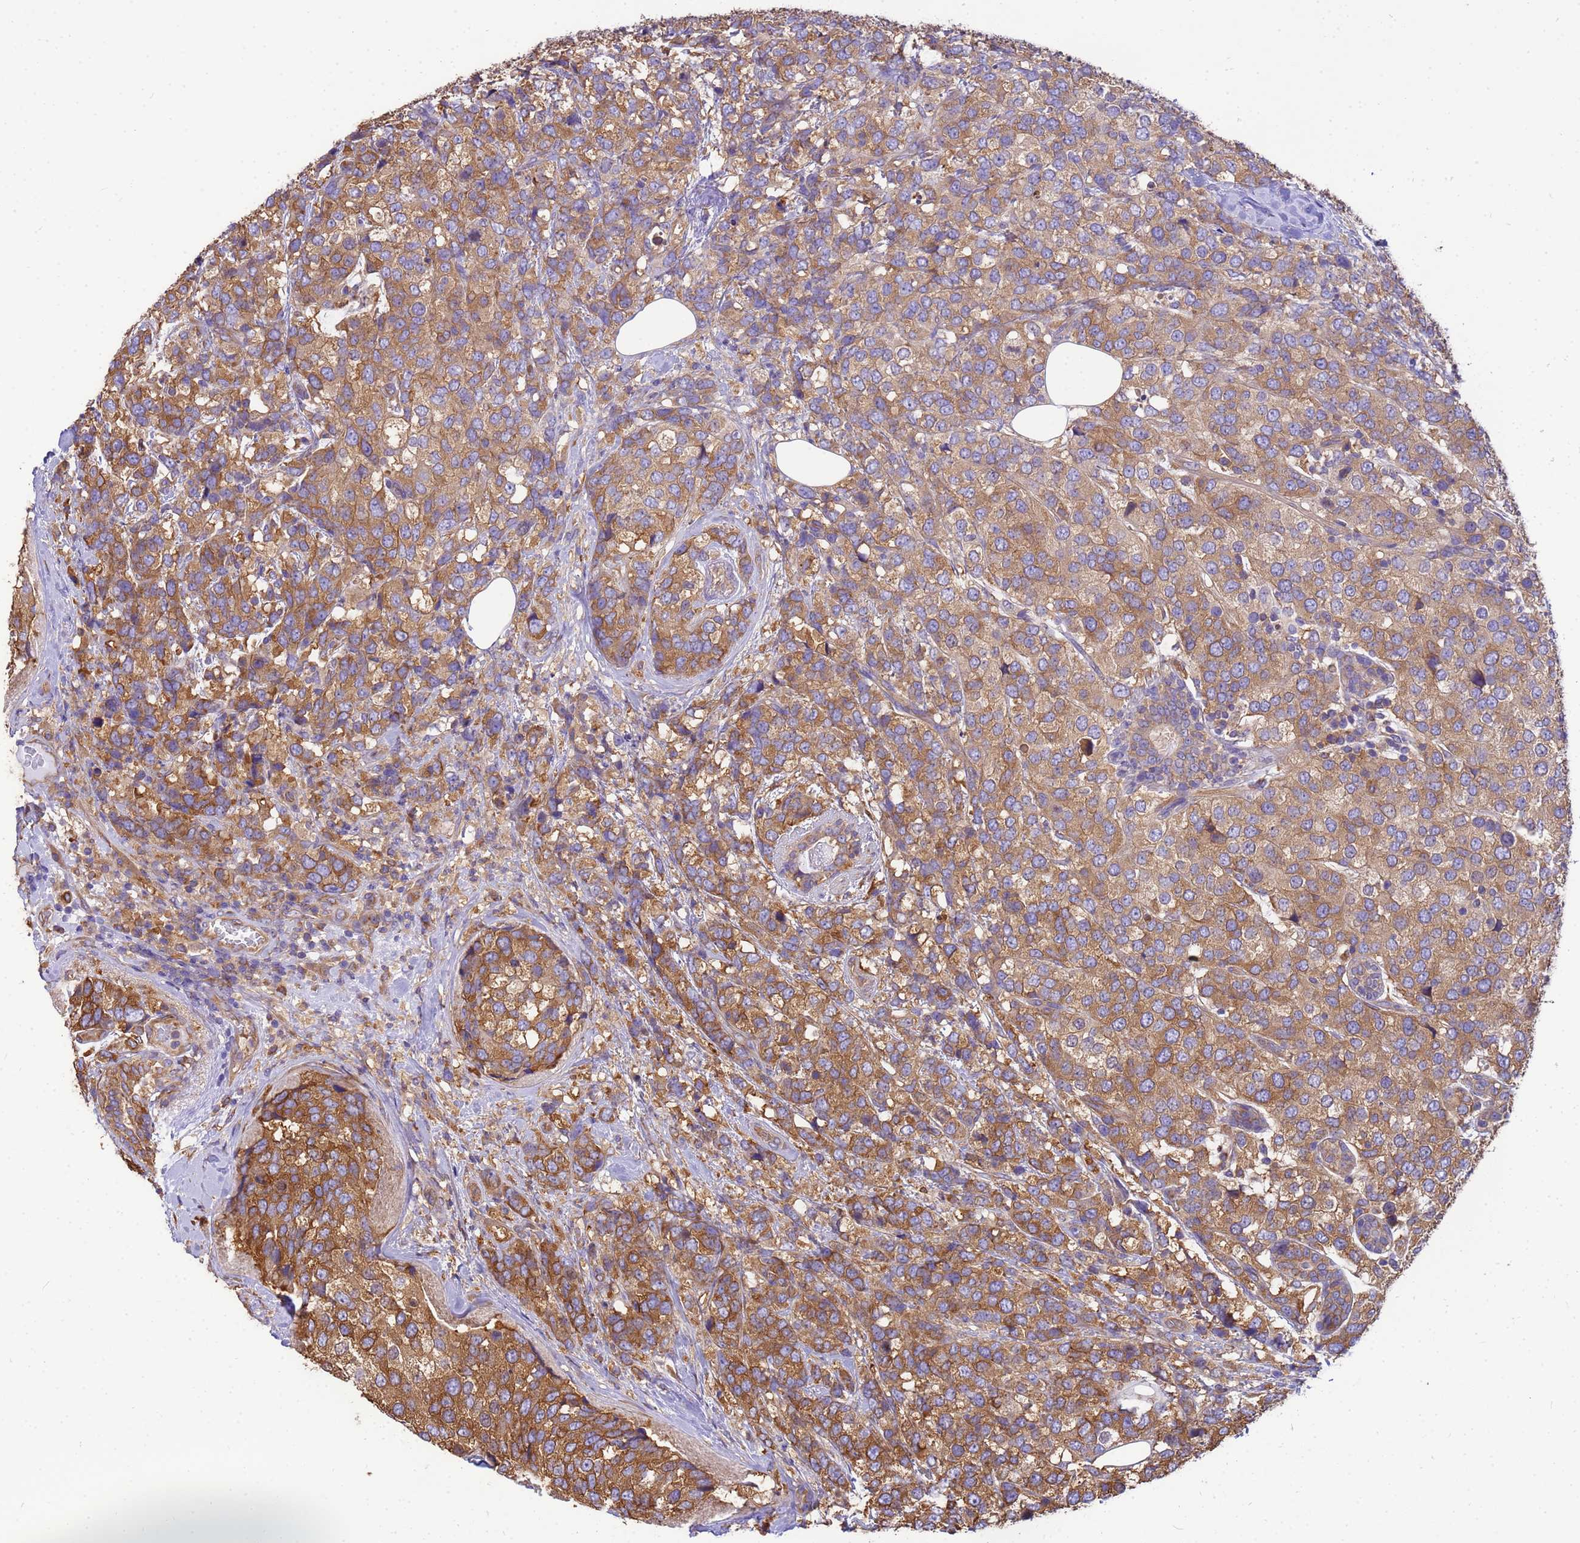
{"staining": {"intensity": "moderate", "quantity": ">75%", "location": "cytoplasmic/membranous"}, "tissue": "breast cancer", "cell_type": "Tumor cells", "image_type": "cancer", "snomed": [{"axis": "morphology", "description": "Lobular carcinoma"}, {"axis": "topography", "description": "Breast"}], "caption": "The micrograph reveals a brown stain indicating the presence of a protein in the cytoplasmic/membranous of tumor cells in lobular carcinoma (breast).", "gene": "TUBB1", "patient": {"sex": "female", "age": 59}}